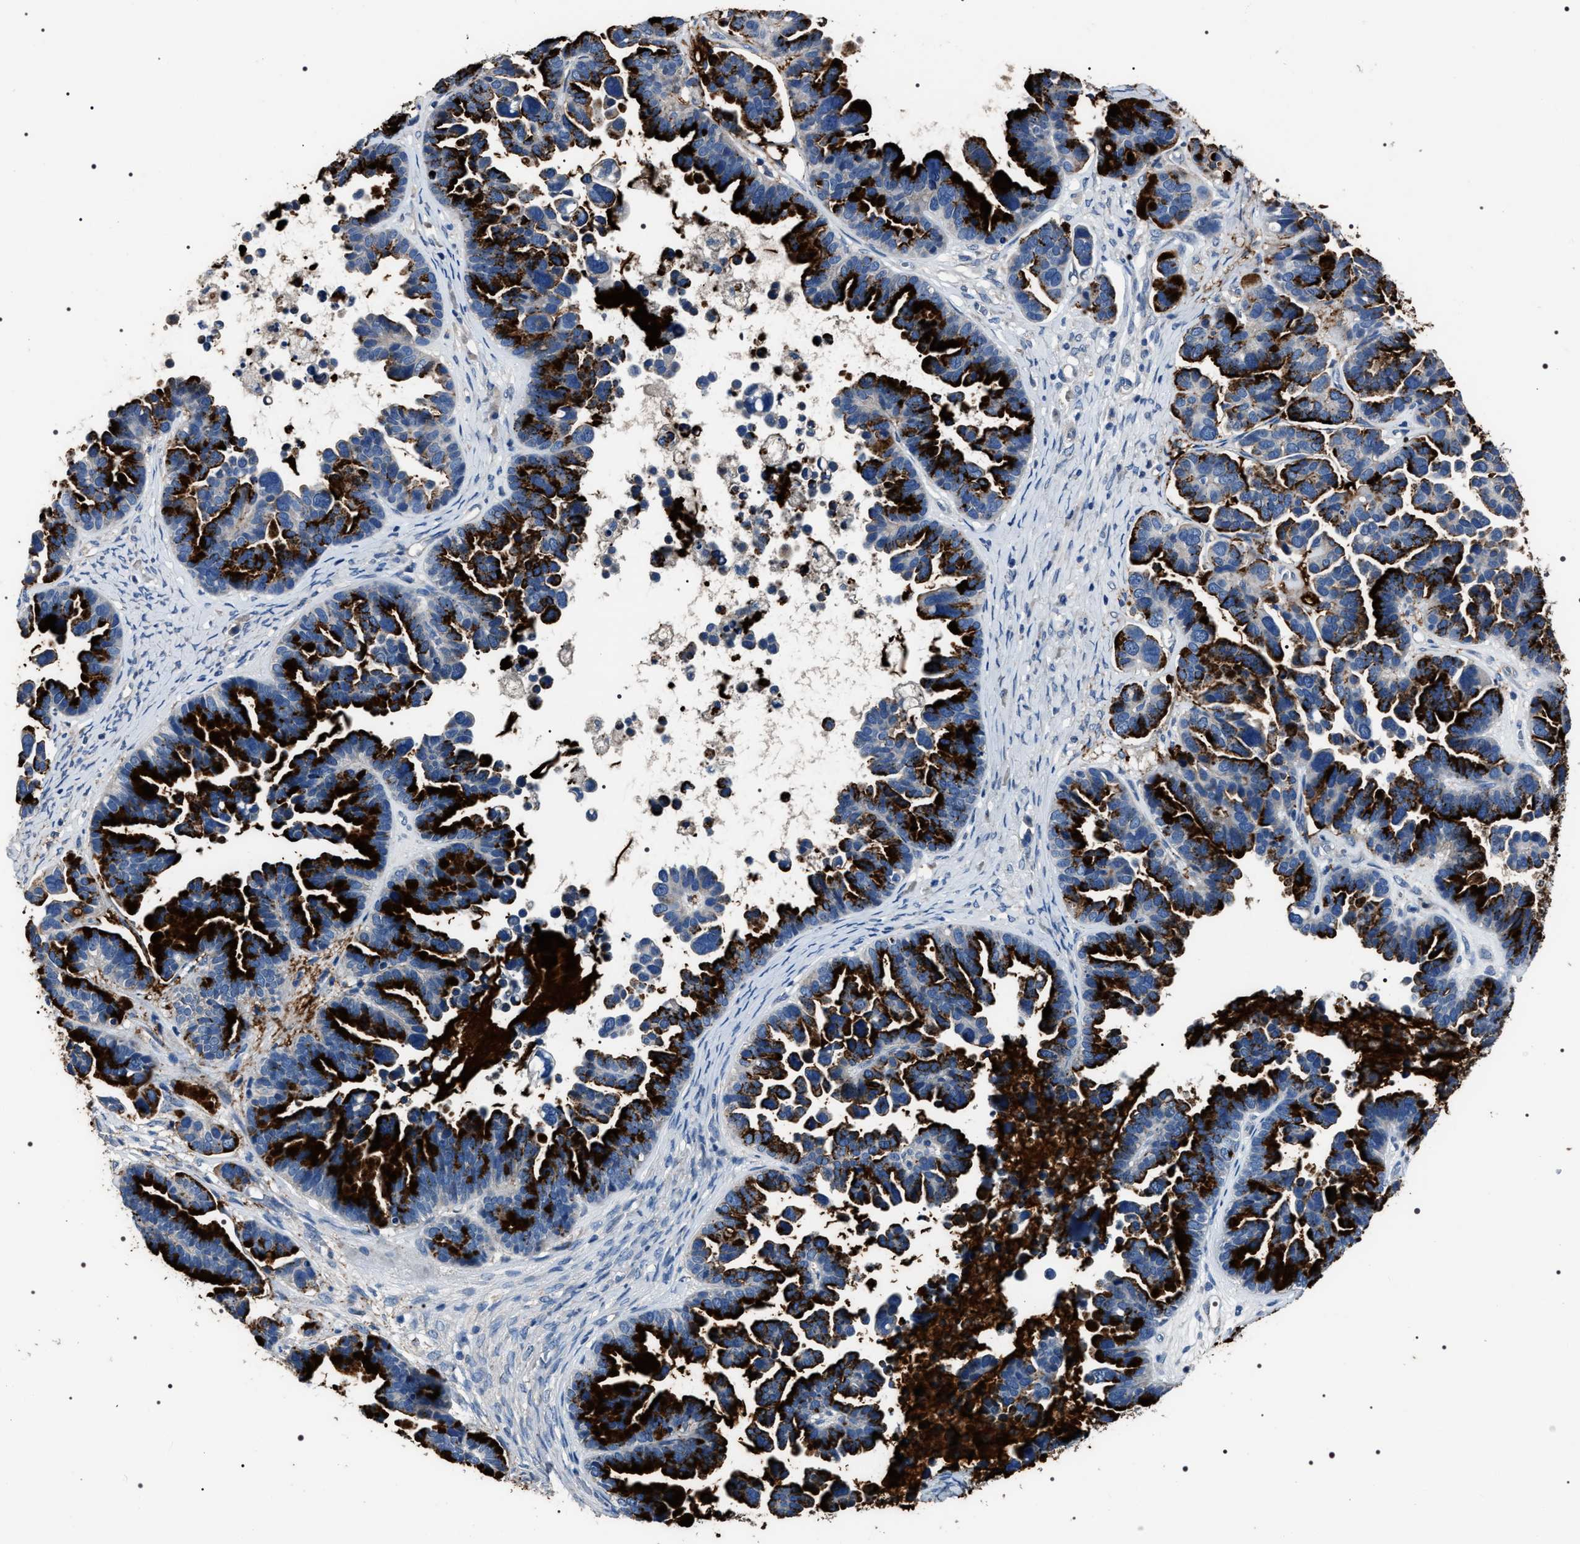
{"staining": {"intensity": "strong", "quantity": ">75%", "location": "cytoplasmic/membranous"}, "tissue": "ovarian cancer", "cell_type": "Tumor cells", "image_type": "cancer", "snomed": [{"axis": "morphology", "description": "Cystadenocarcinoma, serous, NOS"}, {"axis": "topography", "description": "Ovary"}], "caption": "Immunohistochemical staining of human ovarian cancer exhibits high levels of strong cytoplasmic/membranous staining in approximately >75% of tumor cells. (Stains: DAB (3,3'-diaminobenzidine) in brown, nuclei in blue, Microscopy: brightfield microscopy at high magnification).", "gene": "TRIM54", "patient": {"sex": "female", "age": 56}}